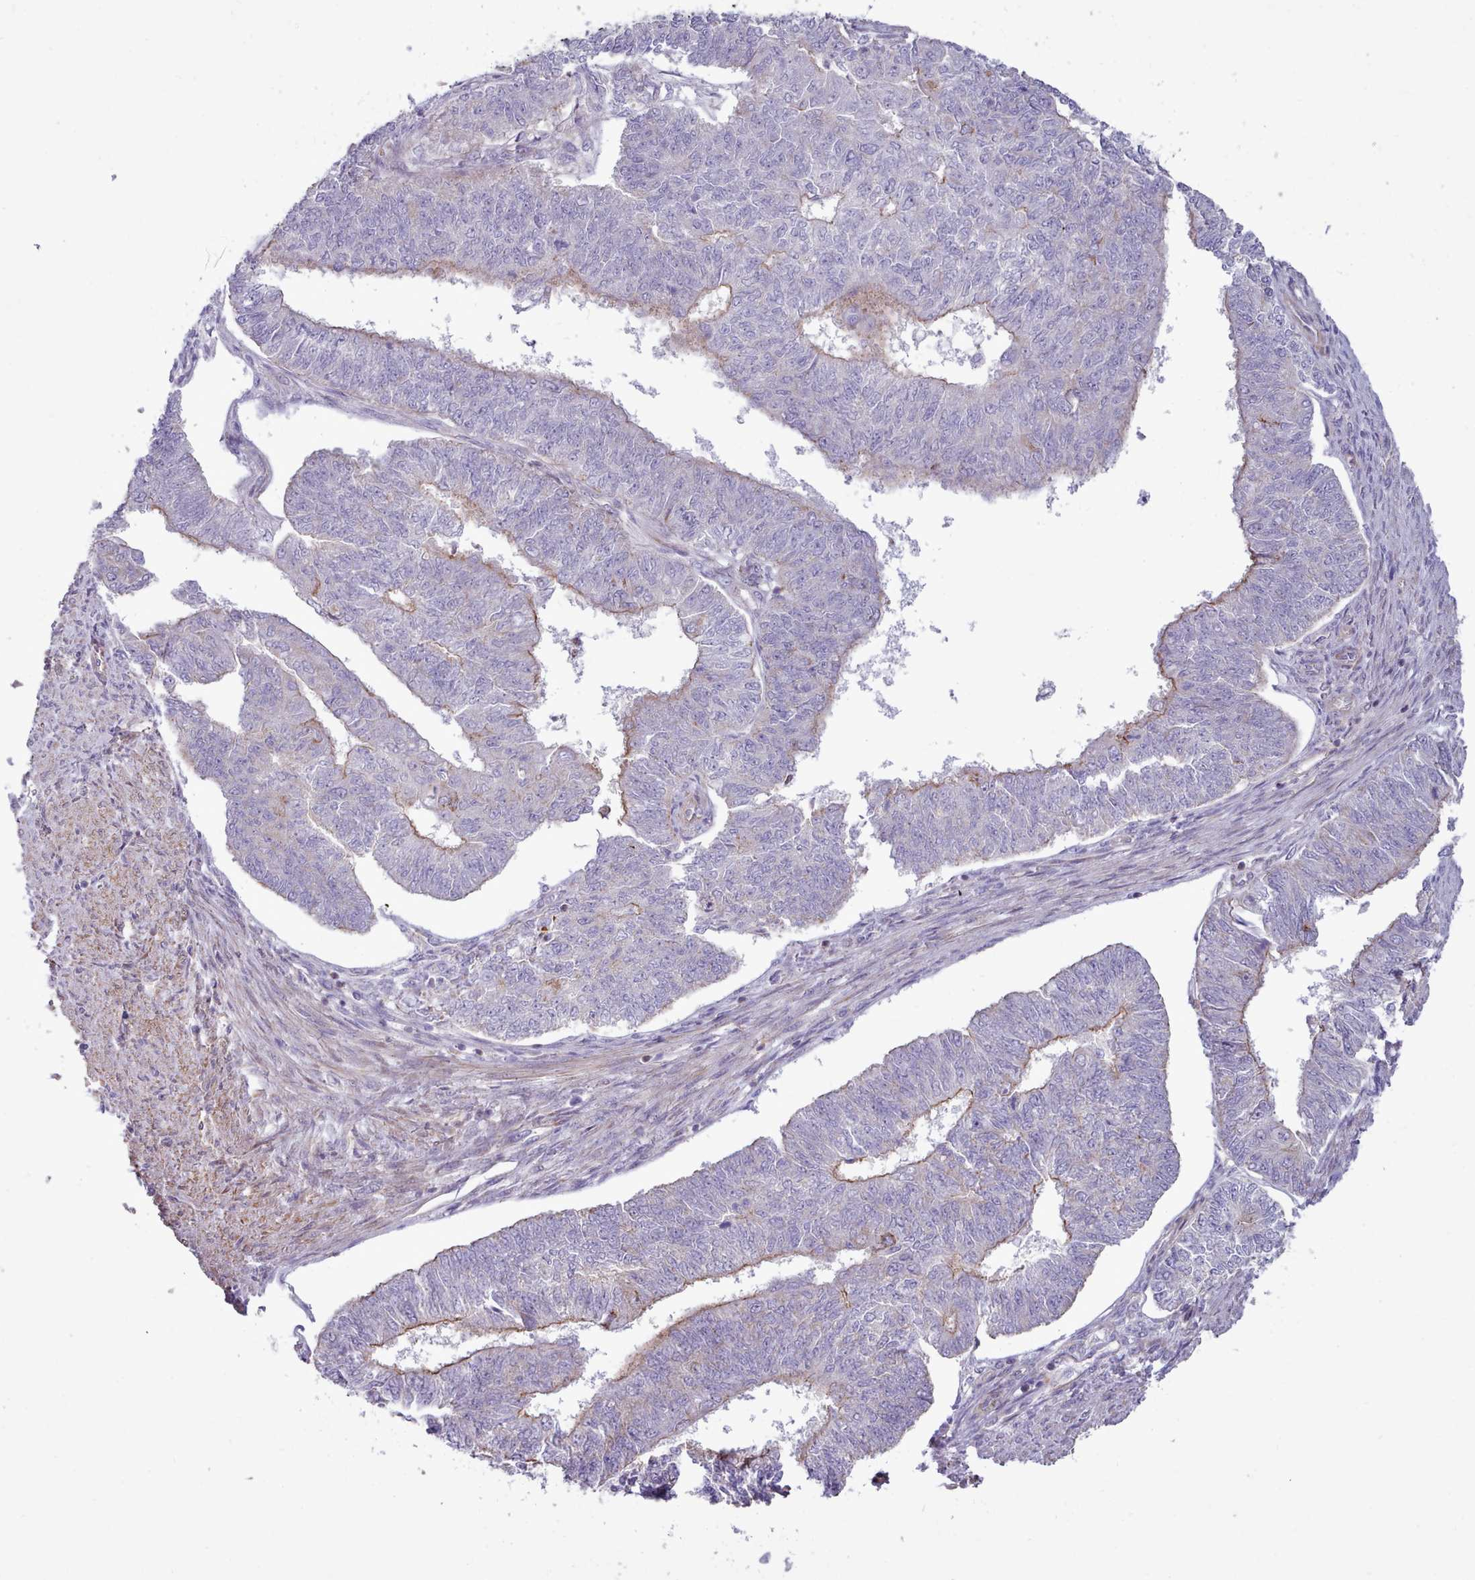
{"staining": {"intensity": "weak", "quantity": "<25%", "location": "cytoplasmic/membranous"}, "tissue": "endometrial cancer", "cell_type": "Tumor cells", "image_type": "cancer", "snomed": [{"axis": "morphology", "description": "Adenocarcinoma, NOS"}, {"axis": "topography", "description": "Endometrium"}], "caption": "The immunohistochemistry (IHC) micrograph has no significant positivity in tumor cells of endometrial adenocarcinoma tissue. Brightfield microscopy of IHC stained with DAB (brown) and hematoxylin (blue), captured at high magnification.", "gene": "TENT4B", "patient": {"sex": "female", "age": 32}}